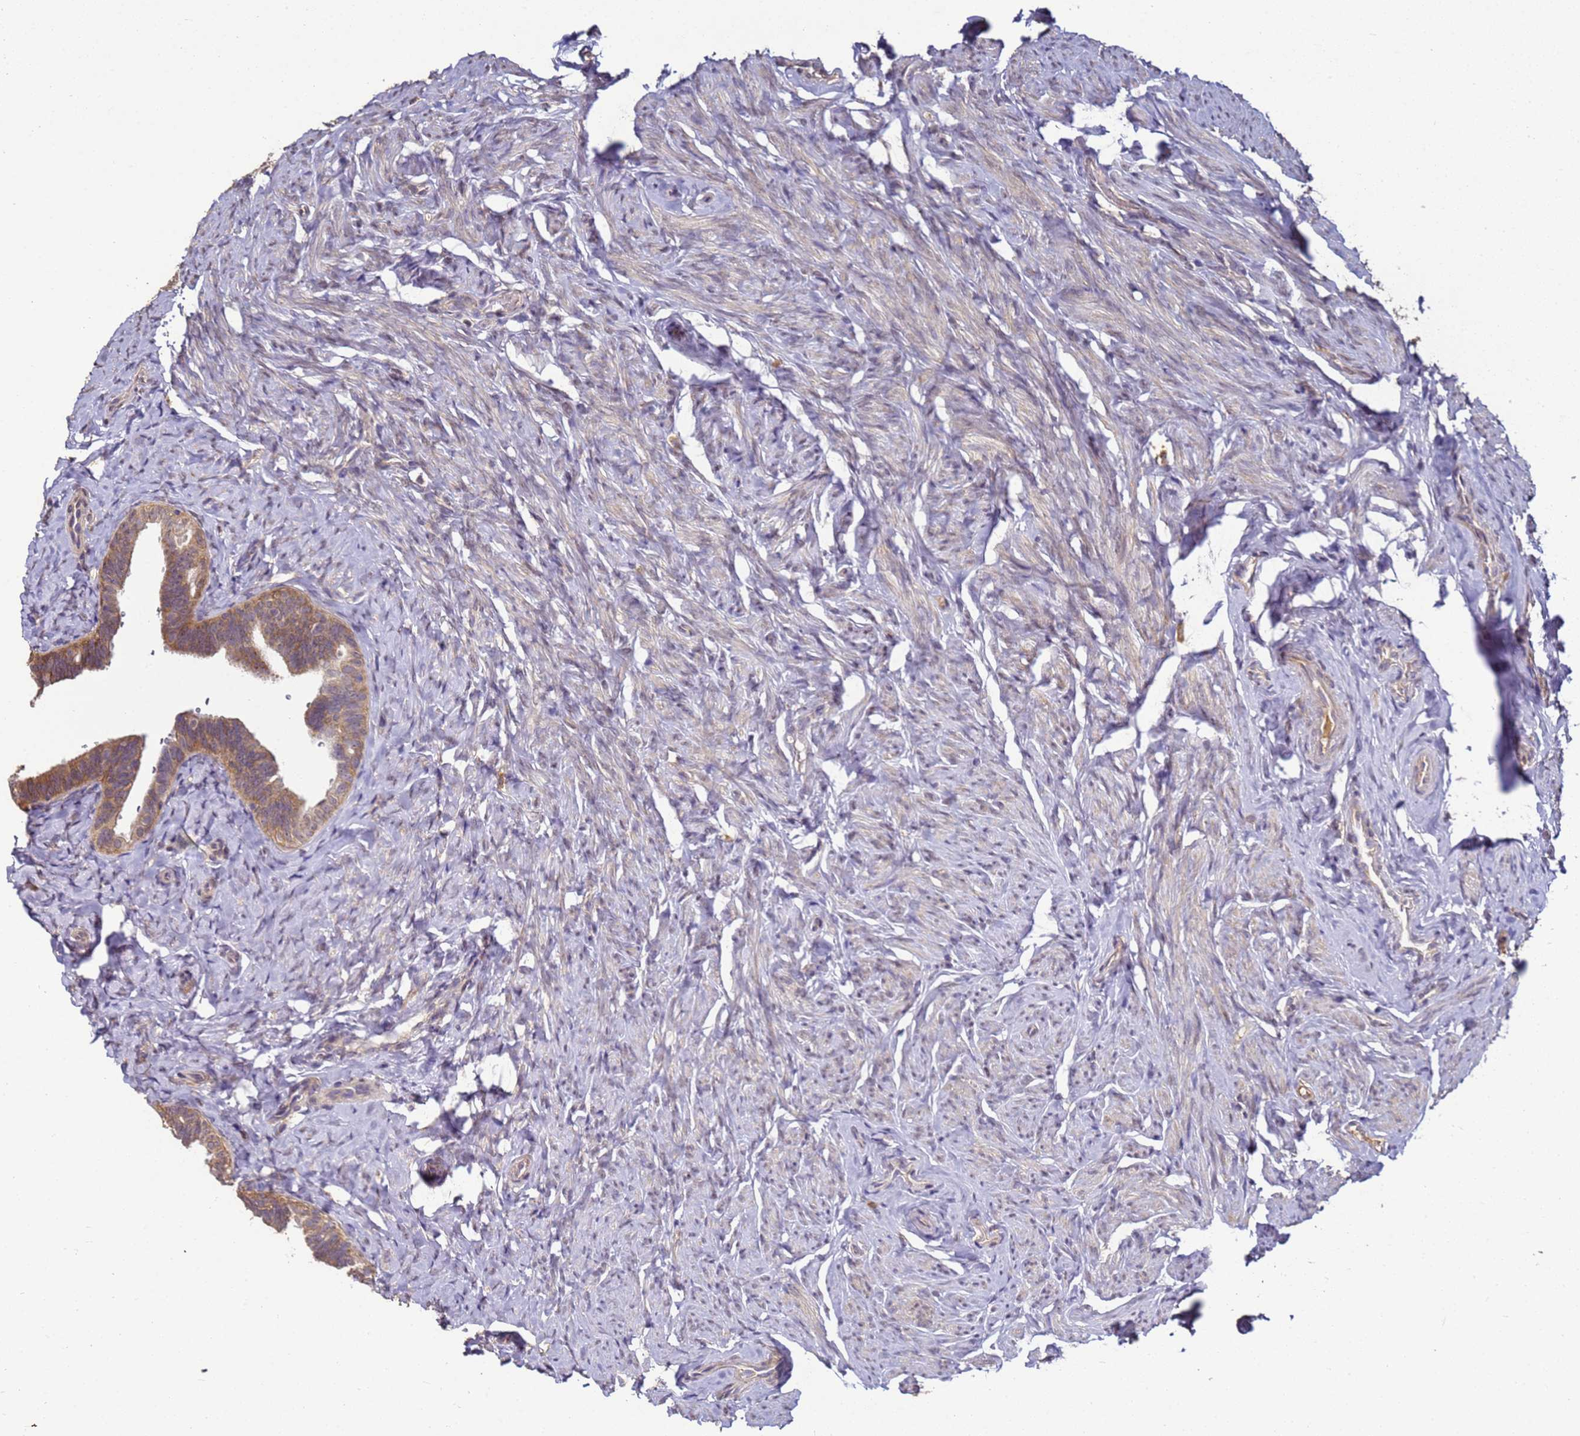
{"staining": {"intensity": "moderate", "quantity": ">75%", "location": "cytoplasmic/membranous"}, "tissue": "fallopian tube", "cell_type": "Glandular cells", "image_type": "normal", "snomed": [{"axis": "morphology", "description": "Normal tissue, NOS"}, {"axis": "topography", "description": "Fallopian tube"}], "caption": "Benign fallopian tube demonstrates moderate cytoplasmic/membranous positivity in about >75% of glandular cells.", "gene": "ANKRD17", "patient": {"sex": "female", "age": 39}}